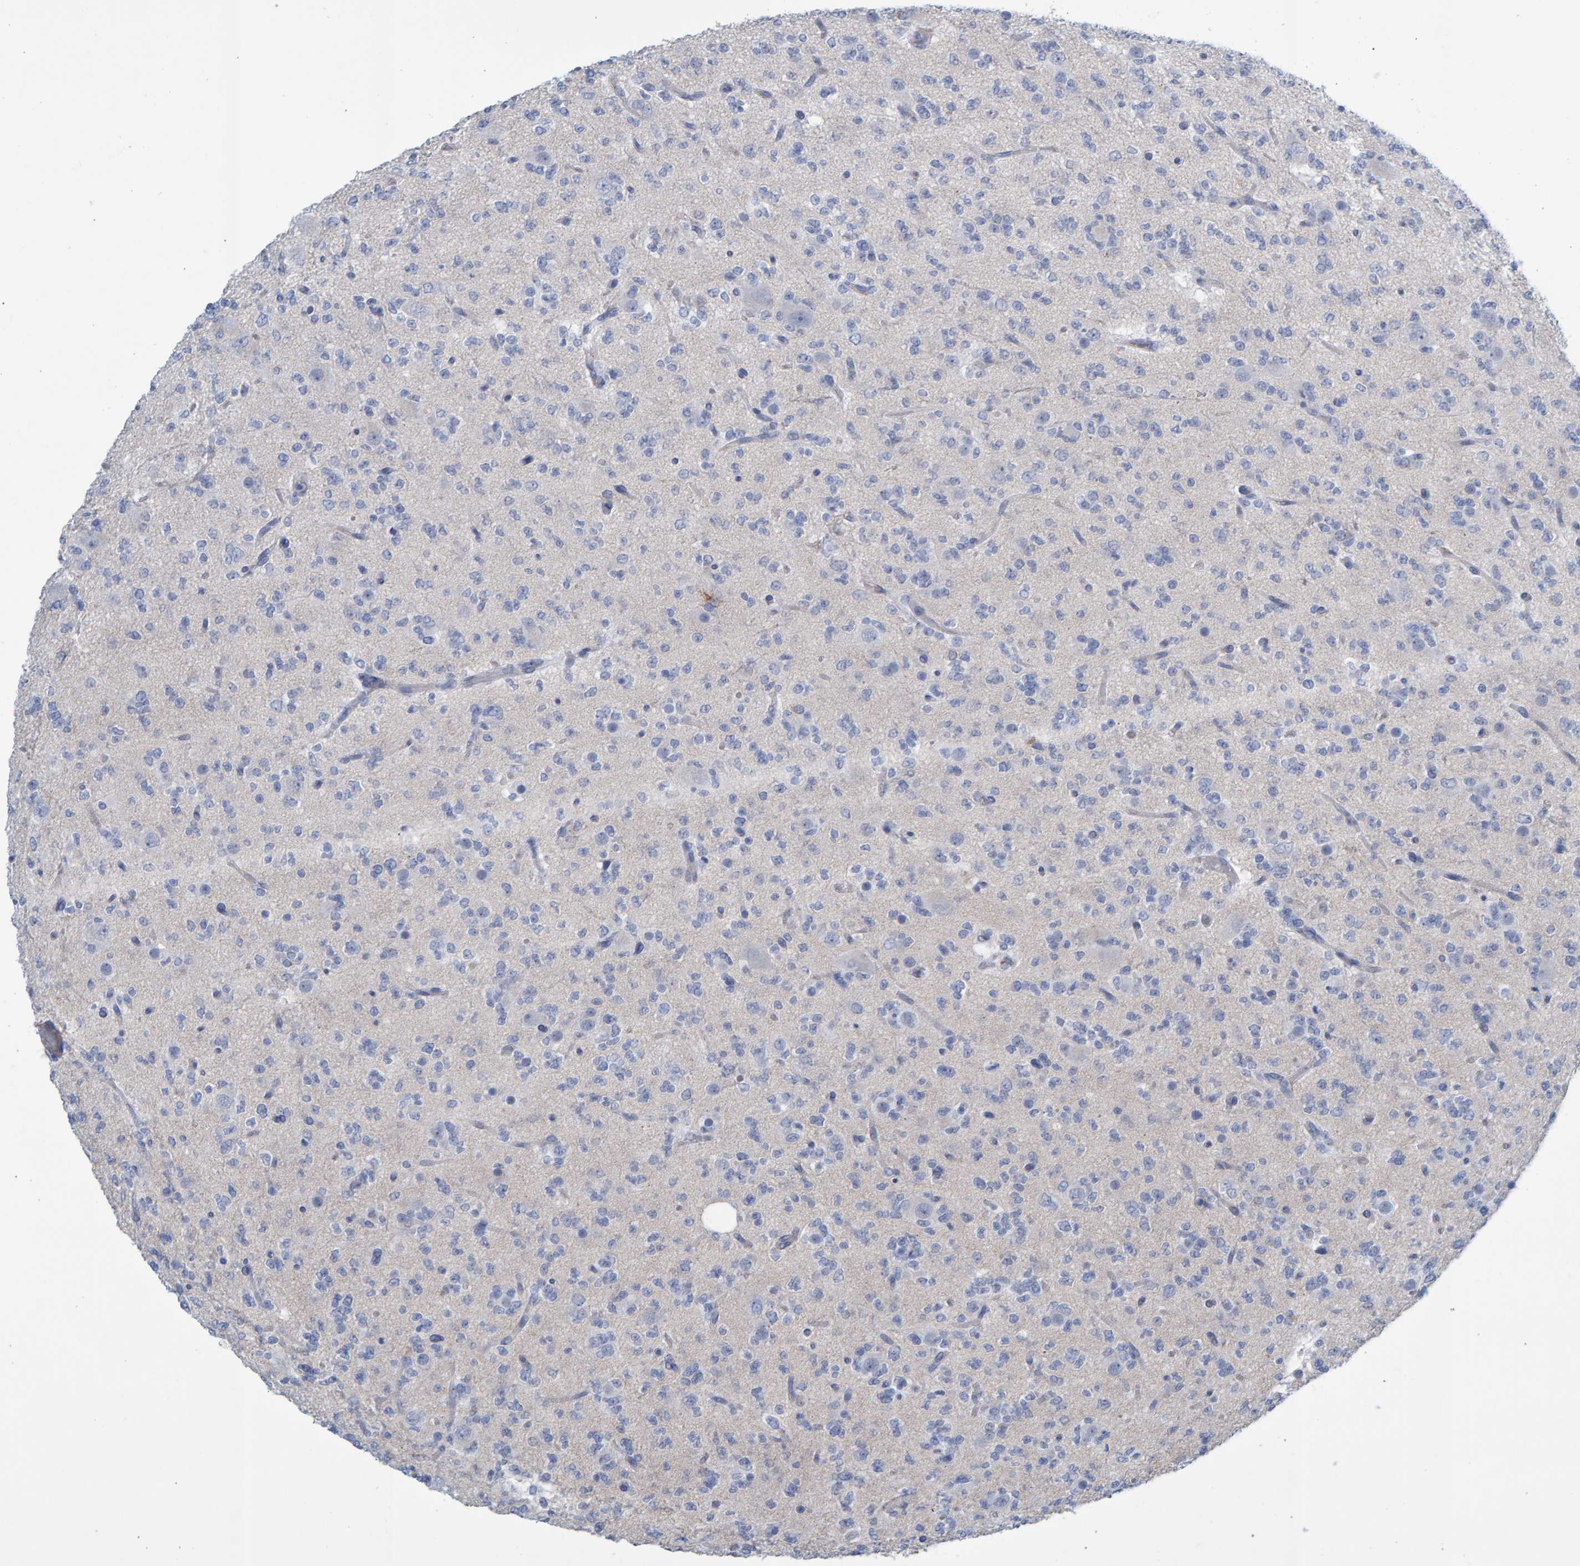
{"staining": {"intensity": "negative", "quantity": "none", "location": "none"}, "tissue": "glioma", "cell_type": "Tumor cells", "image_type": "cancer", "snomed": [{"axis": "morphology", "description": "Glioma, malignant, Low grade"}, {"axis": "topography", "description": "Brain"}], "caption": "A histopathology image of human glioma is negative for staining in tumor cells.", "gene": "SLC34A3", "patient": {"sex": "male", "age": 38}}